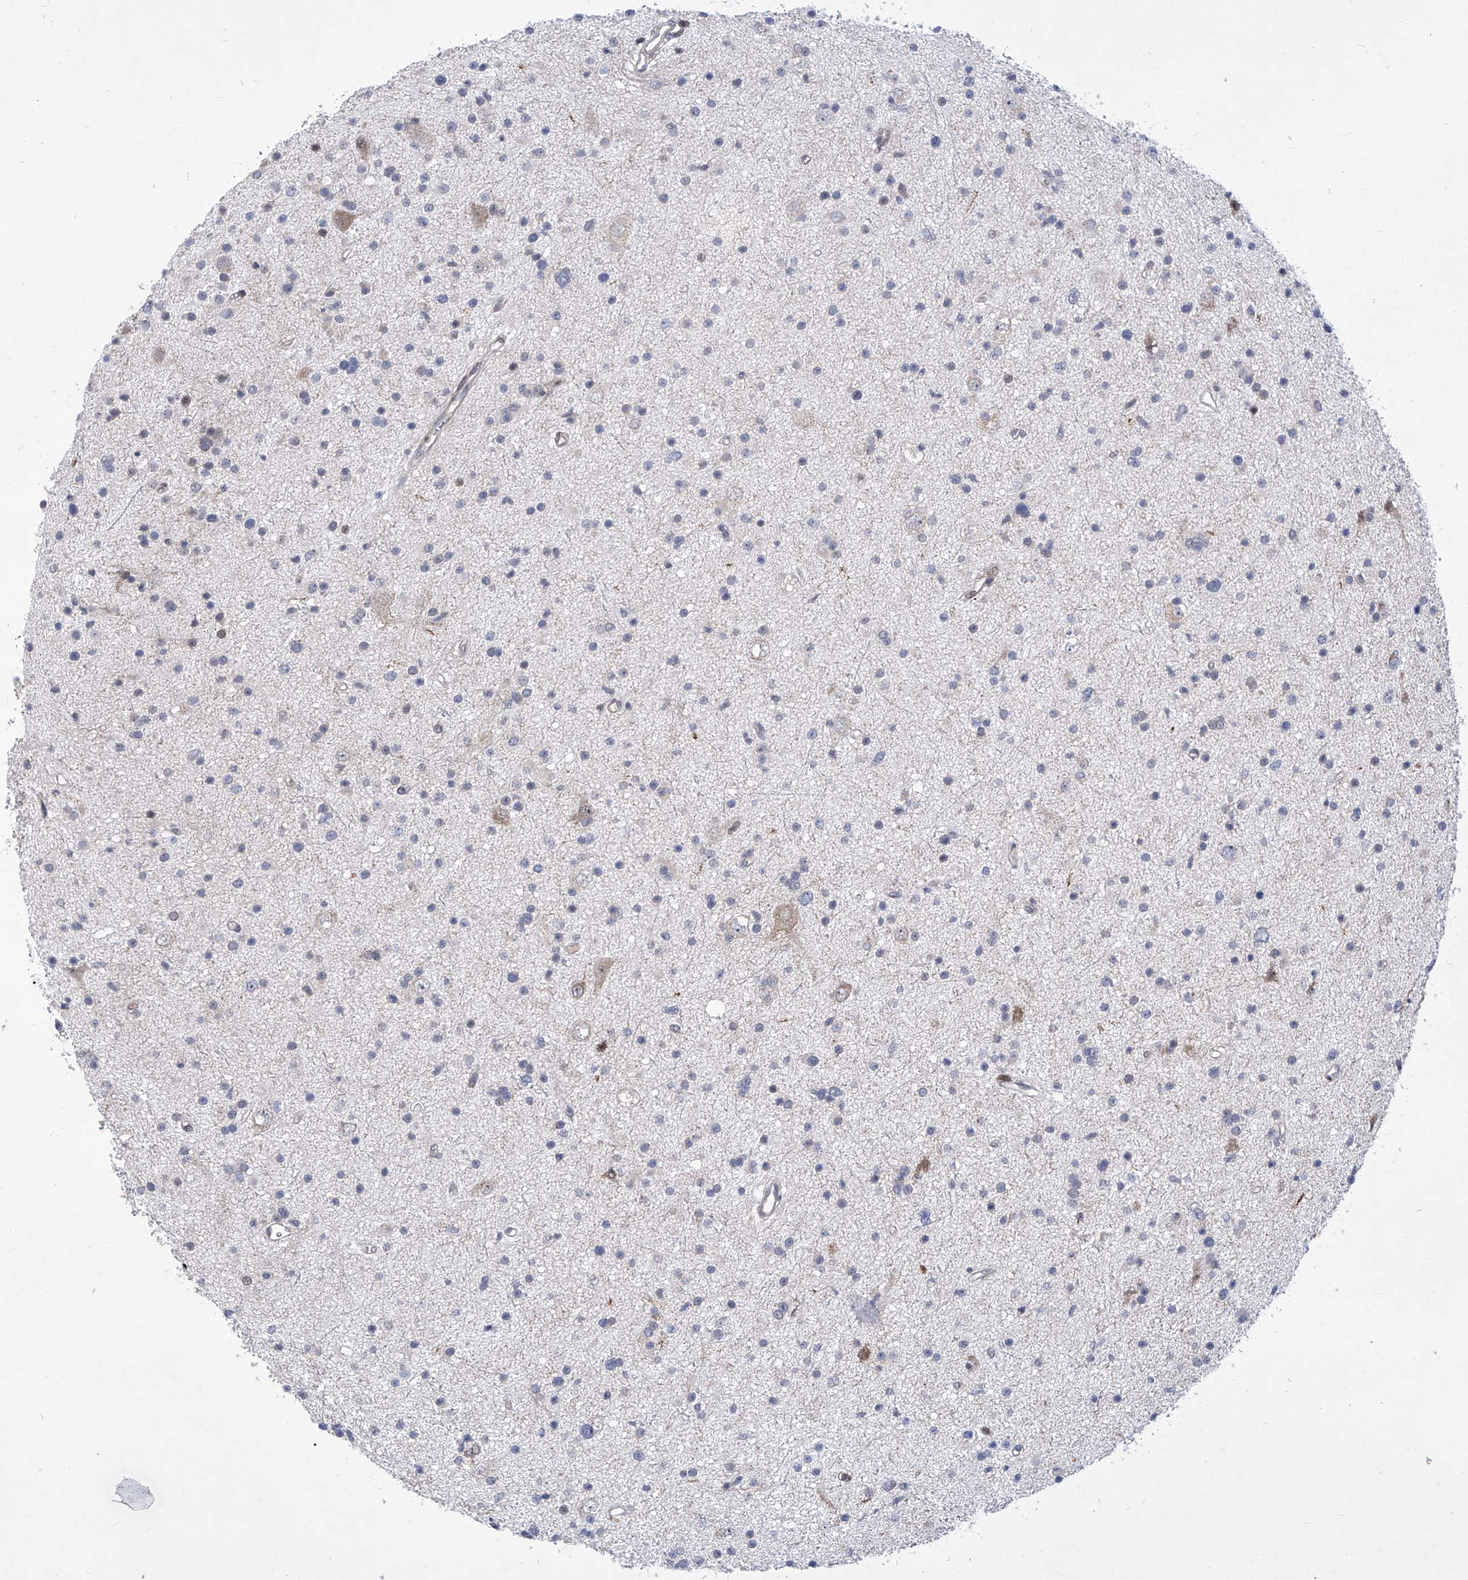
{"staining": {"intensity": "negative", "quantity": "none", "location": "none"}, "tissue": "glioma", "cell_type": "Tumor cells", "image_type": "cancer", "snomed": [{"axis": "morphology", "description": "Glioma, malignant, Low grade"}, {"axis": "topography", "description": "Cerebral cortex"}], "caption": "This image is of low-grade glioma (malignant) stained with immunohistochemistry (IHC) to label a protein in brown with the nuclei are counter-stained blue. There is no expression in tumor cells.", "gene": "NUFIP1", "patient": {"sex": "female", "age": 39}}